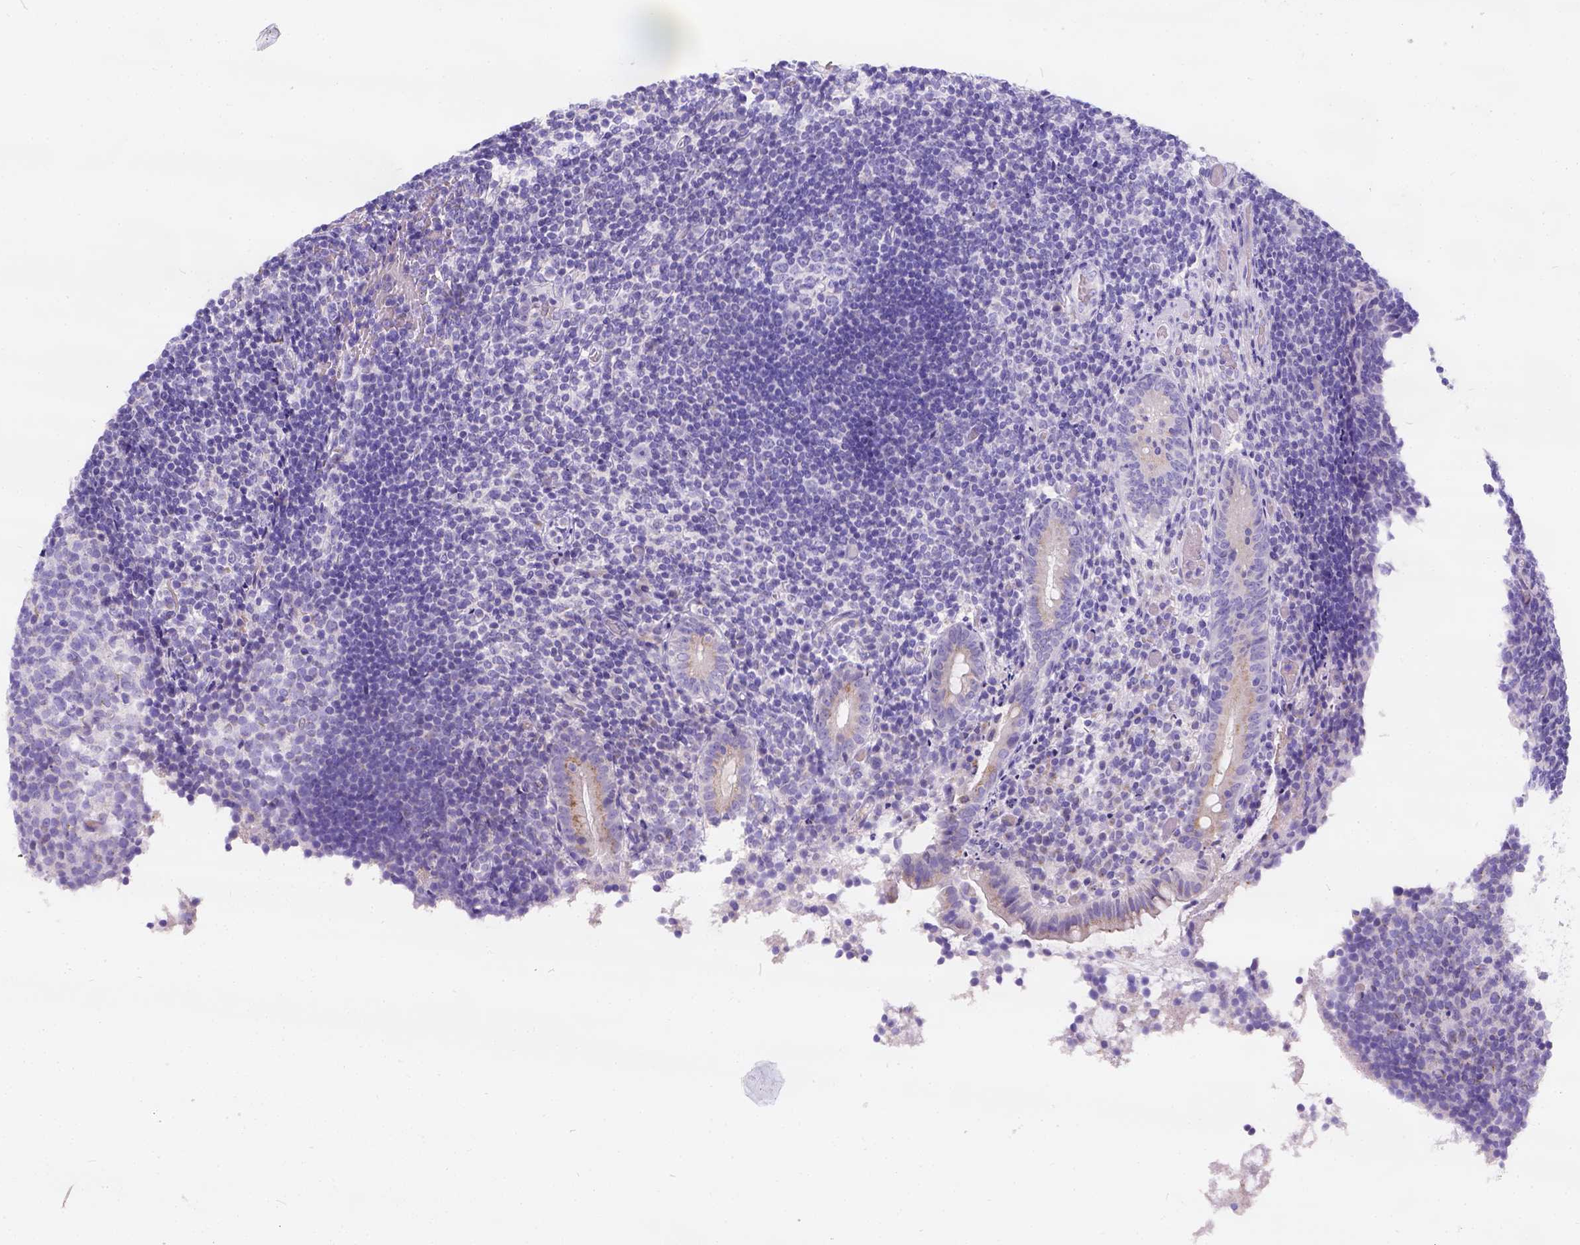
{"staining": {"intensity": "moderate", "quantity": "<25%", "location": "cytoplasmic/membranous"}, "tissue": "appendix", "cell_type": "Glandular cells", "image_type": "normal", "snomed": [{"axis": "morphology", "description": "Normal tissue, NOS"}, {"axis": "topography", "description": "Appendix"}], "caption": "The micrograph shows staining of unremarkable appendix, revealing moderate cytoplasmic/membranous protein staining (brown color) within glandular cells.", "gene": "PHF7", "patient": {"sex": "female", "age": 32}}